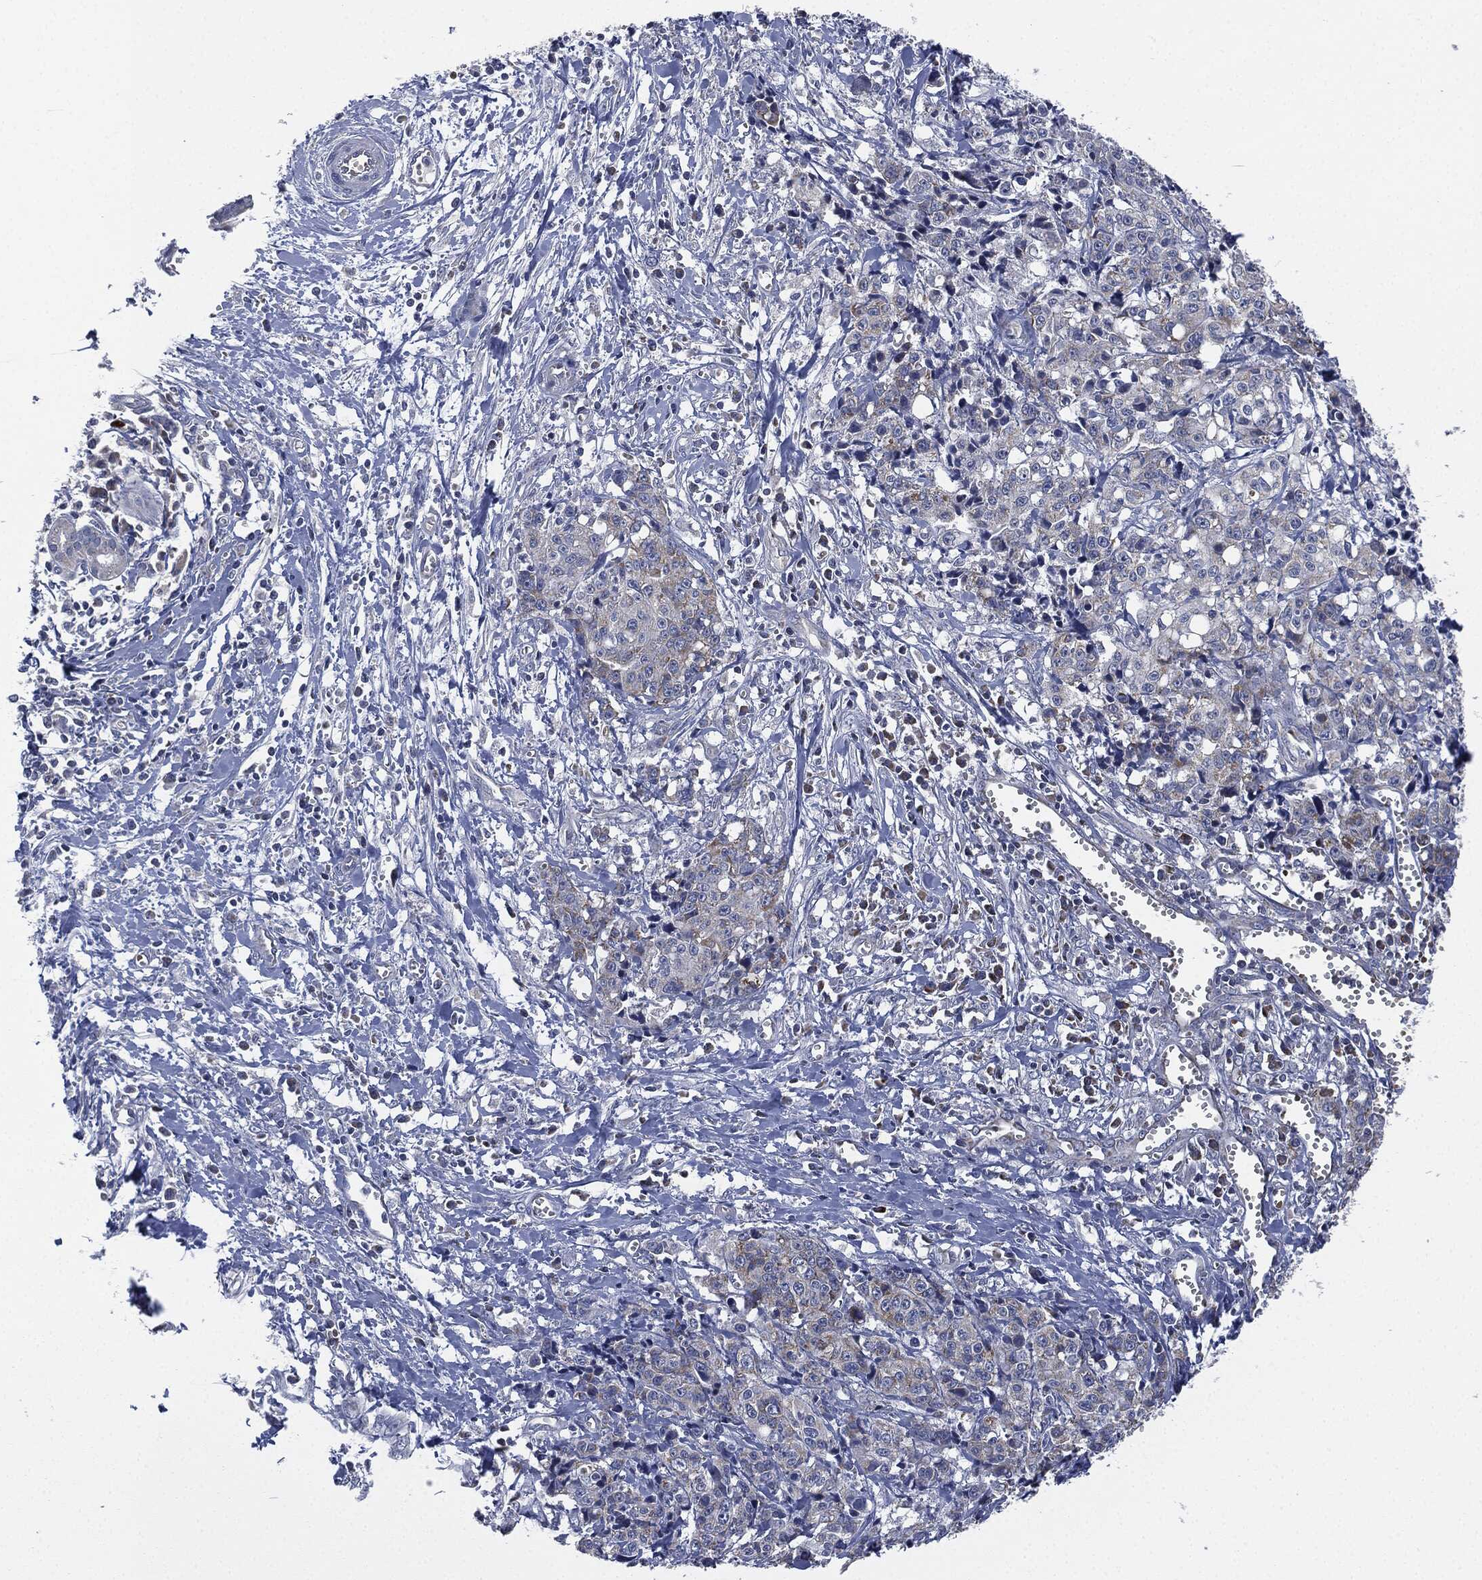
{"staining": {"intensity": "weak", "quantity": "<25%", "location": "cytoplasmic/membranous"}, "tissue": "pancreatic cancer", "cell_type": "Tumor cells", "image_type": "cancer", "snomed": [{"axis": "morphology", "description": "Adenocarcinoma, NOS"}, {"axis": "topography", "description": "Pancreas"}], "caption": "Tumor cells are negative for brown protein staining in pancreatic cancer.", "gene": "SIGLEC9", "patient": {"sex": "male", "age": 64}}